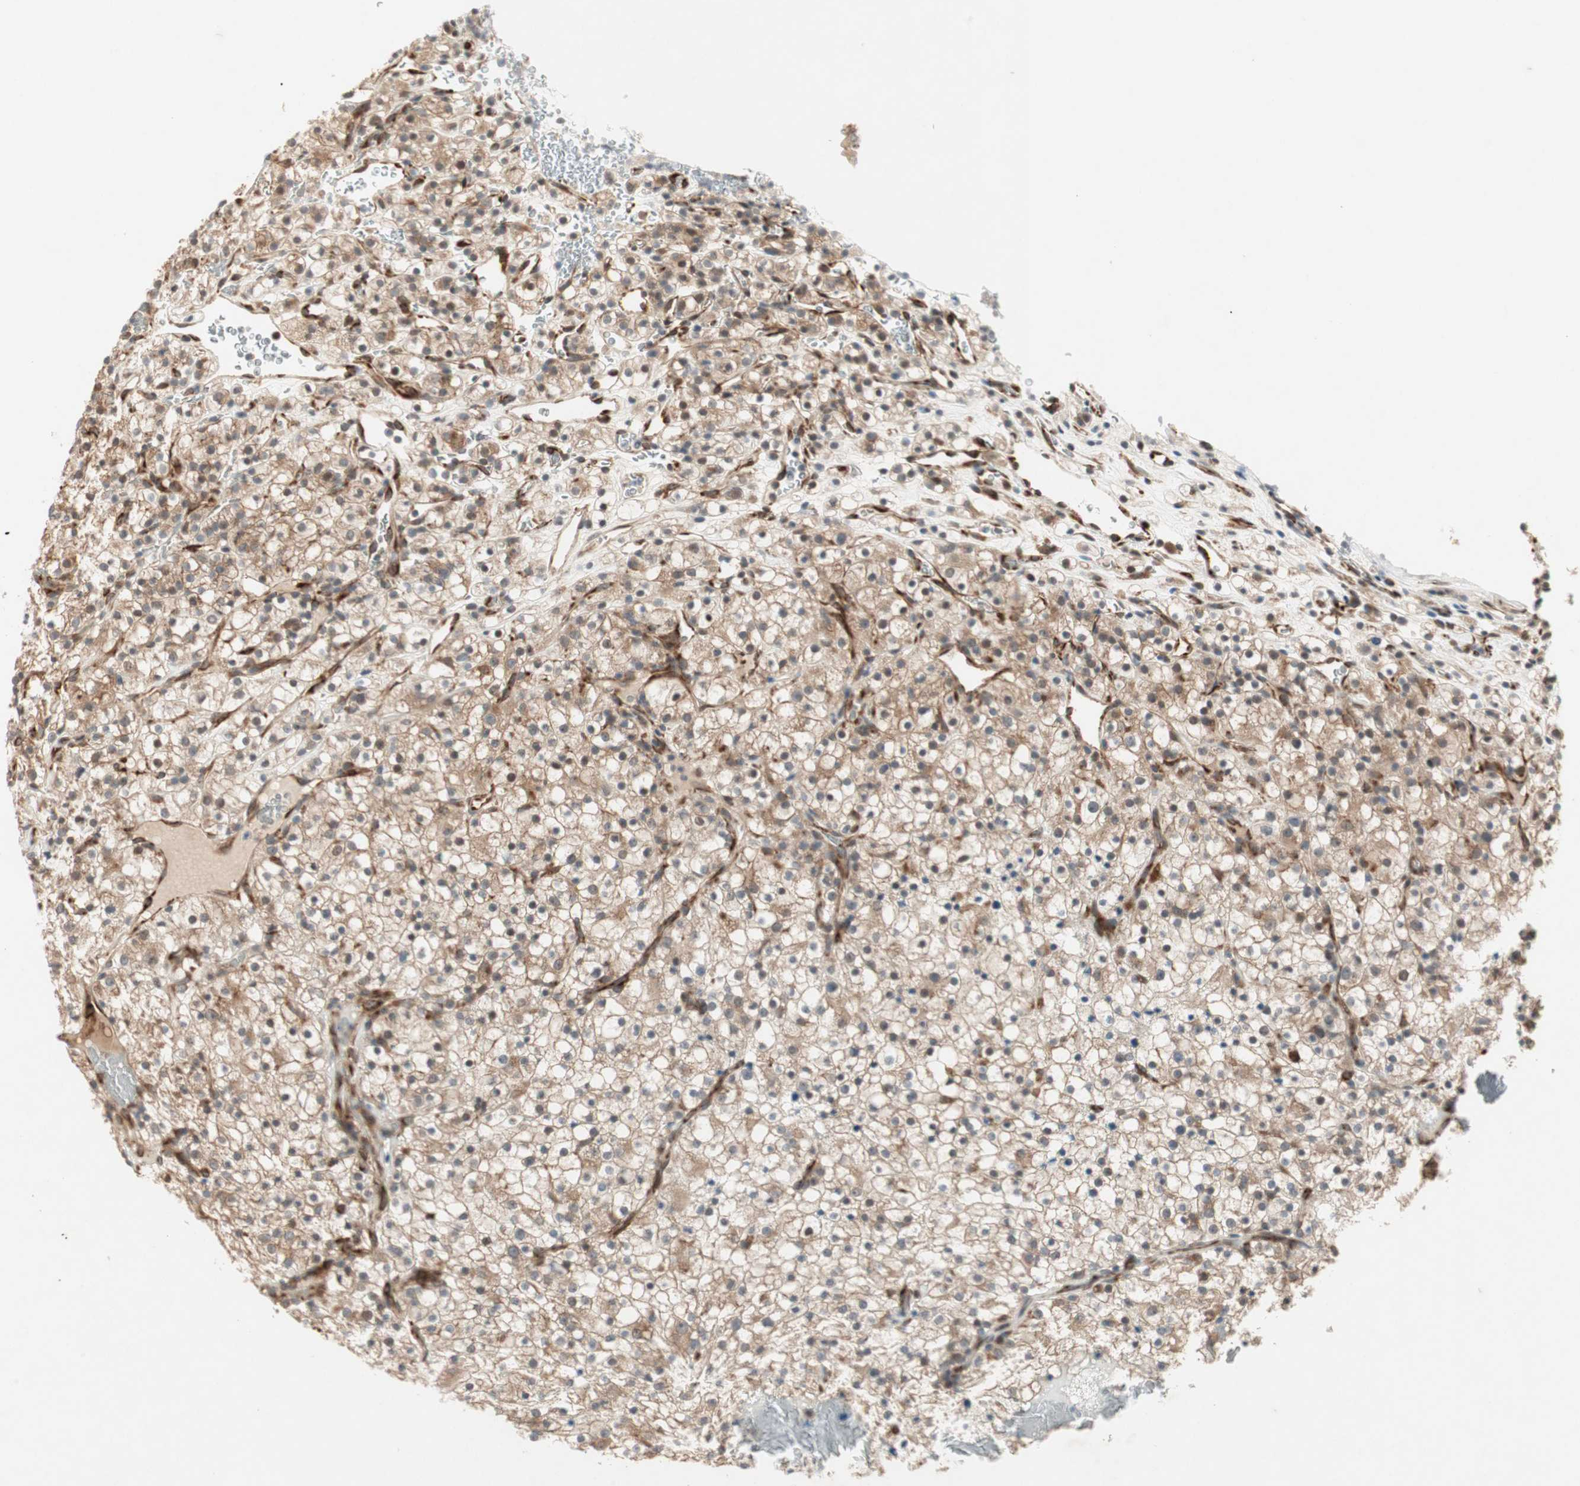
{"staining": {"intensity": "moderate", "quantity": ">75%", "location": "cytoplasmic/membranous"}, "tissue": "renal cancer", "cell_type": "Tumor cells", "image_type": "cancer", "snomed": [{"axis": "morphology", "description": "Normal tissue, NOS"}, {"axis": "morphology", "description": "Adenocarcinoma, NOS"}, {"axis": "topography", "description": "Kidney"}], "caption": "Immunohistochemical staining of renal cancer (adenocarcinoma) demonstrates moderate cytoplasmic/membranous protein staining in about >75% of tumor cells.", "gene": "ZNF37A", "patient": {"sex": "female", "age": 72}}